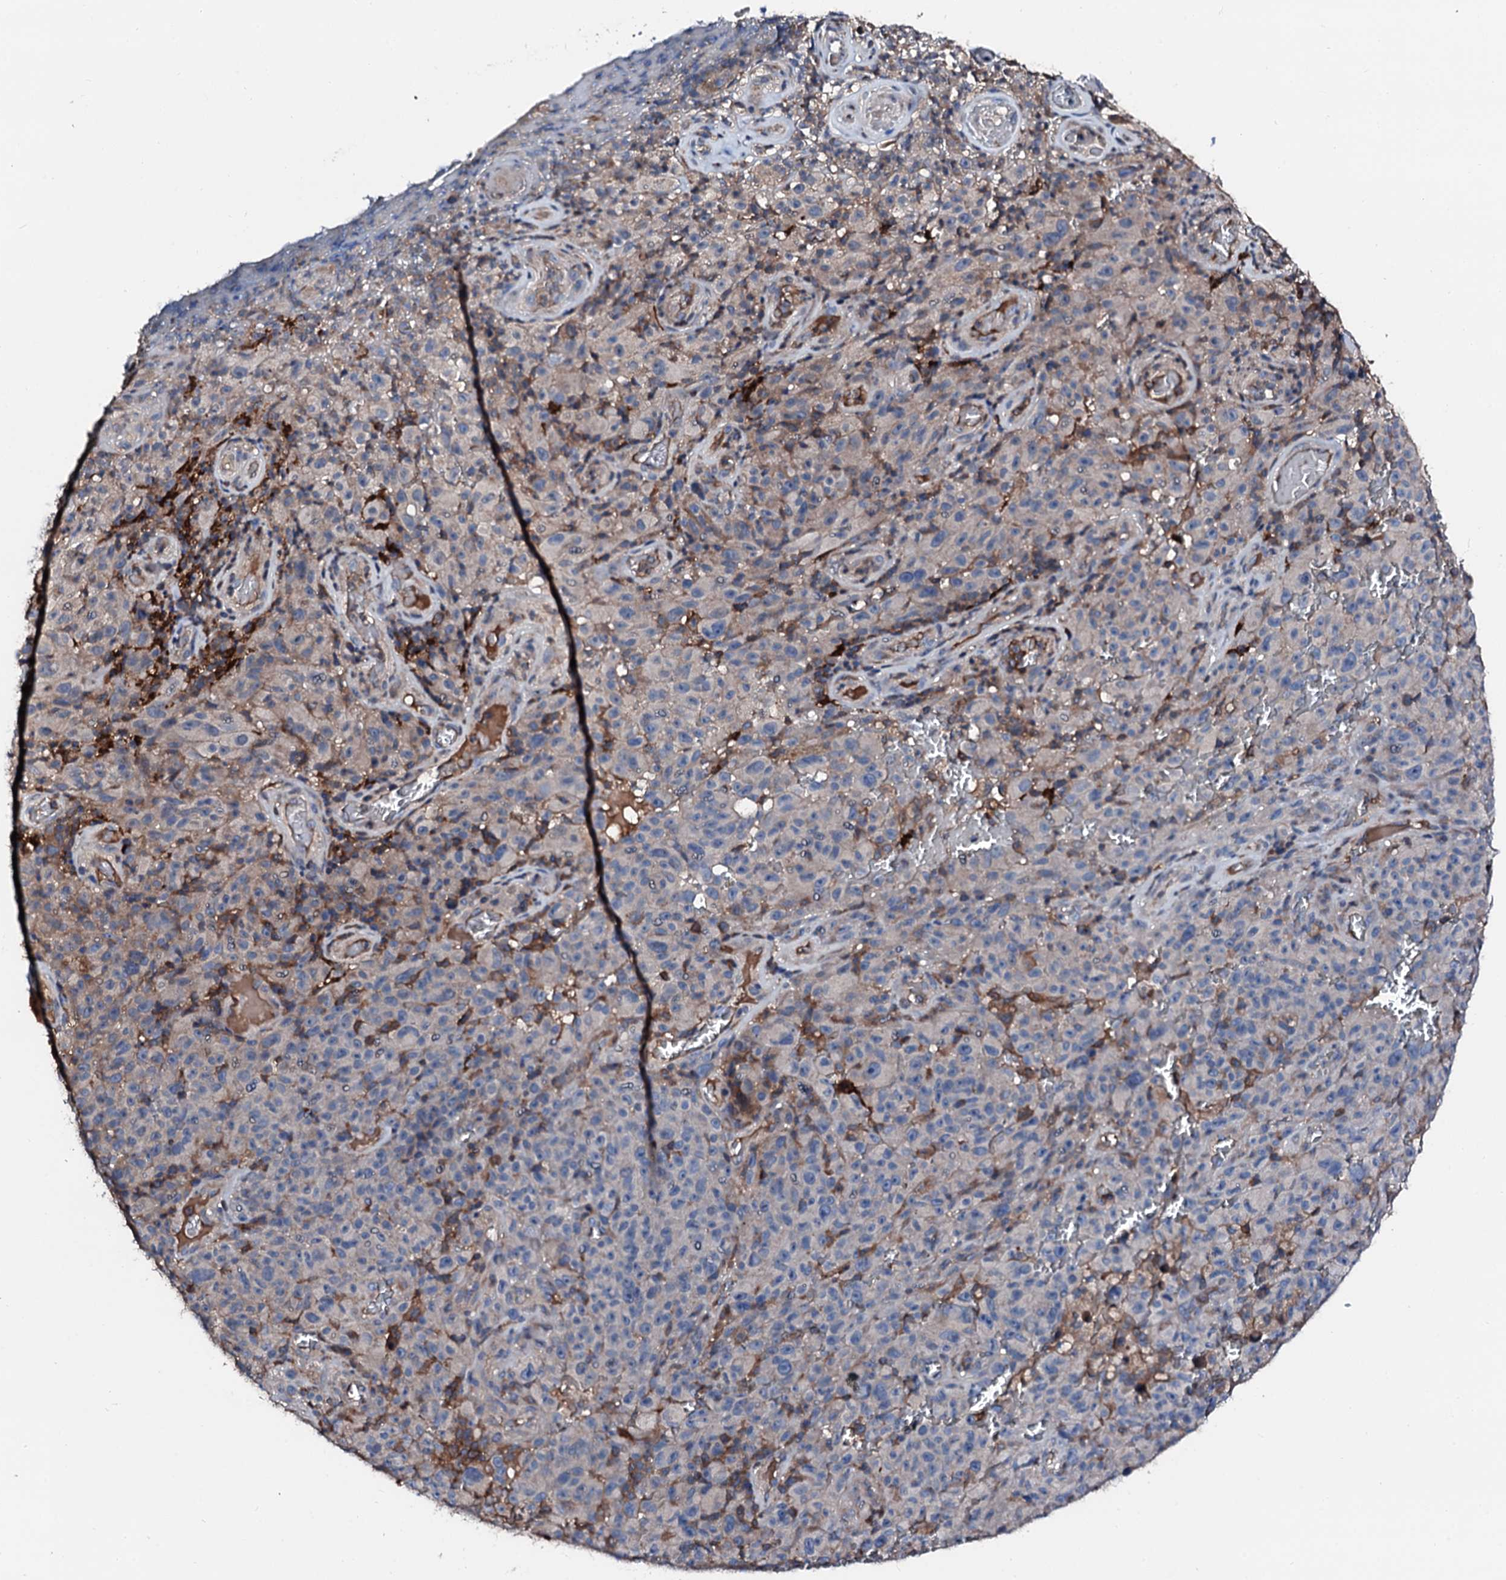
{"staining": {"intensity": "negative", "quantity": "none", "location": "none"}, "tissue": "melanoma", "cell_type": "Tumor cells", "image_type": "cancer", "snomed": [{"axis": "morphology", "description": "Malignant melanoma, NOS"}, {"axis": "topography", "description": "Skin"}], "caption": "Immunohistochemical staining of malignant melanoma exhibits no significant staining in tumor cells. The staining is performed using DAB (3,3'-diaminobenzidine) brown chromogen with nuclei counter-stained in using hematoxylin.", "gene": "TRAFD1", "patient": {"sex": "female", "age": 82}}